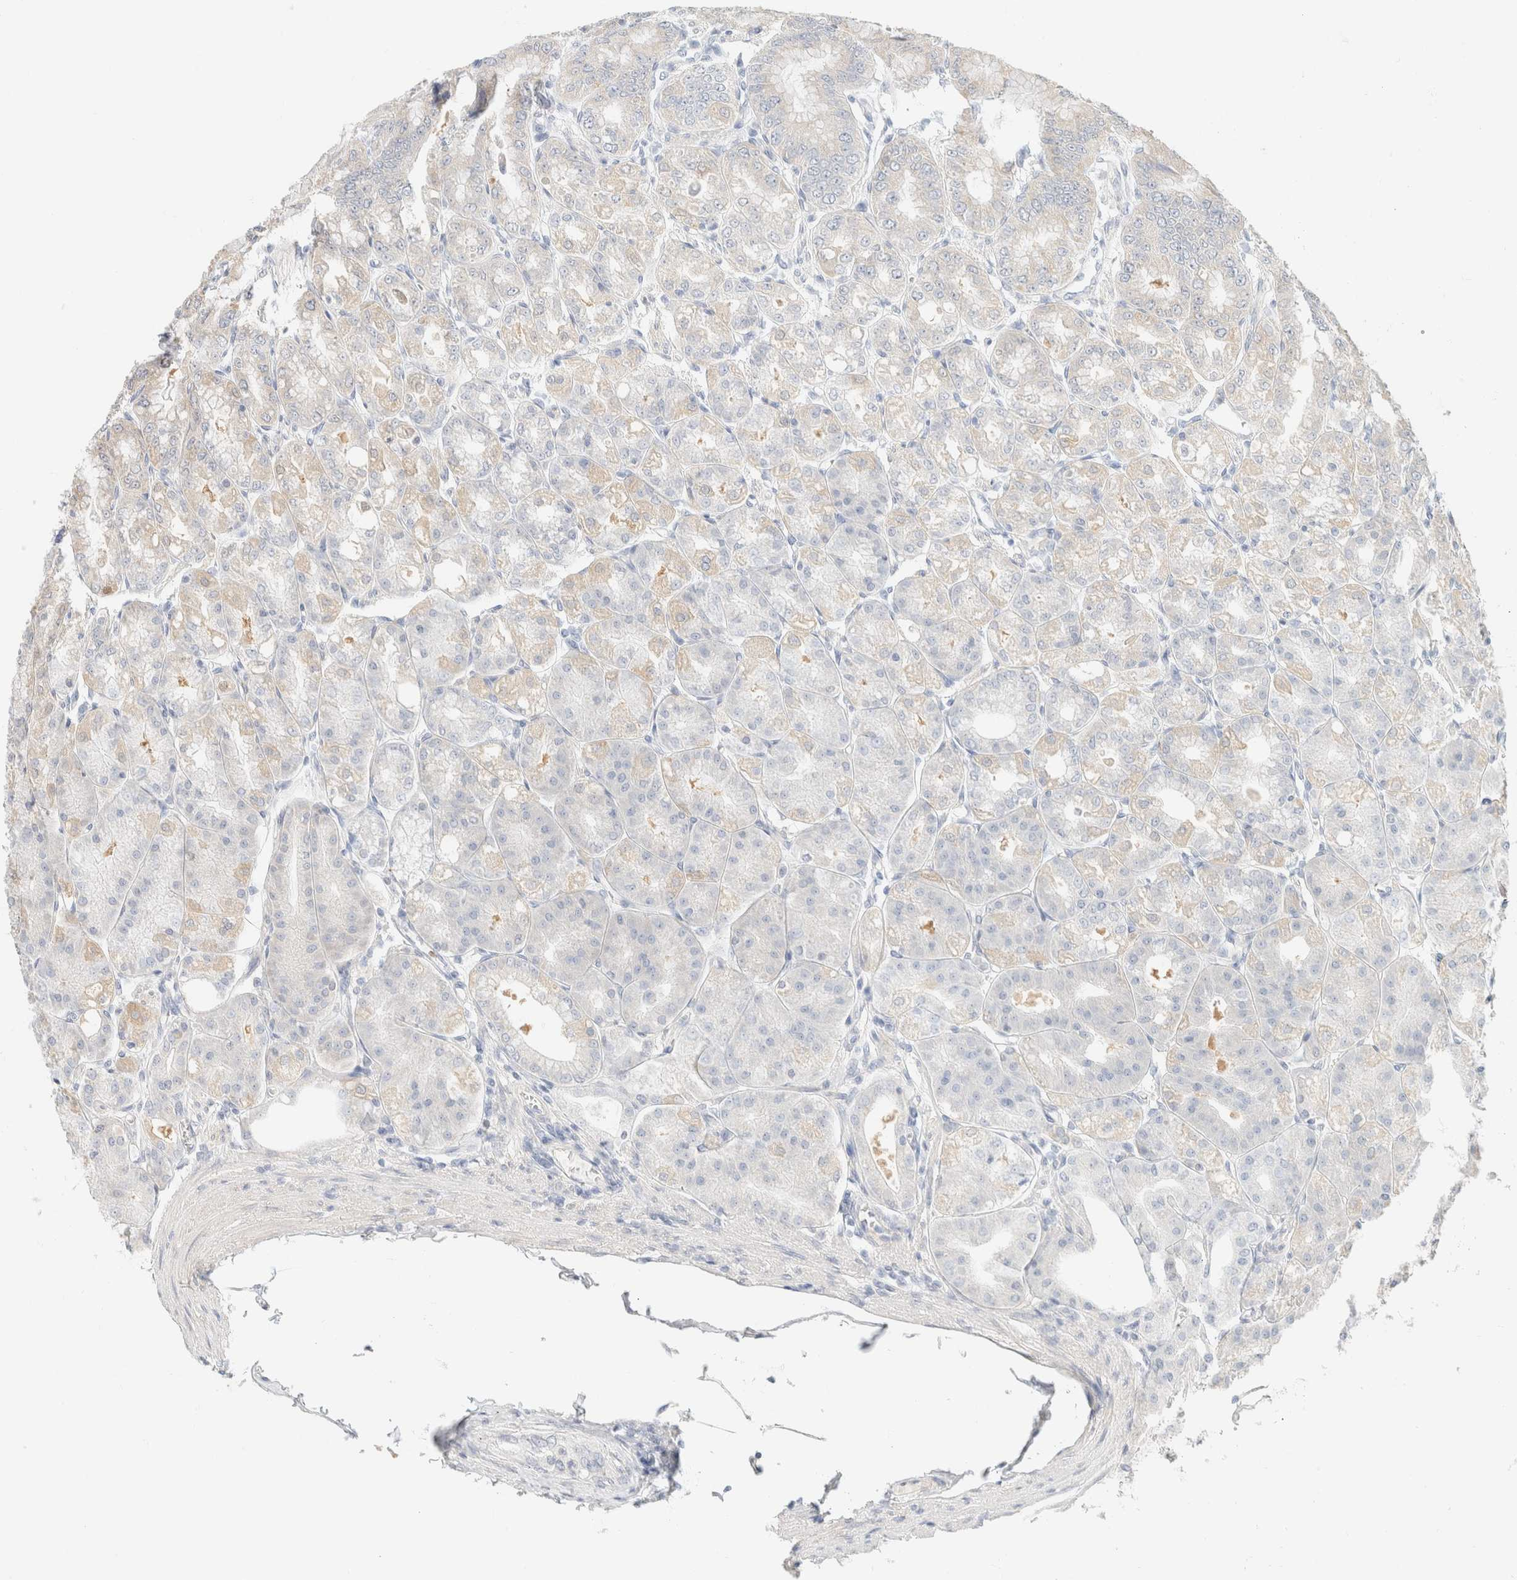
{"staining": {"intensity": "weak", "quantity": "25%-75%", "location": "cytoplasmic/membranous"}, "tissue": "stomach", "cell_type": "Glandular cells", "image_type": "normal", "snomed": [{"axis": "morphology", "description": "Normal tissue, NOS"}, {"axis": "topography", "description": "Stomach, lower"}], "caption": "A histopathology image of stomach stained for a protein exhibits weak cytoplasmic/membranous brown staining in glandular cells.", "gene": "GPI", "patient": {"sex": "male", "age": 71}}